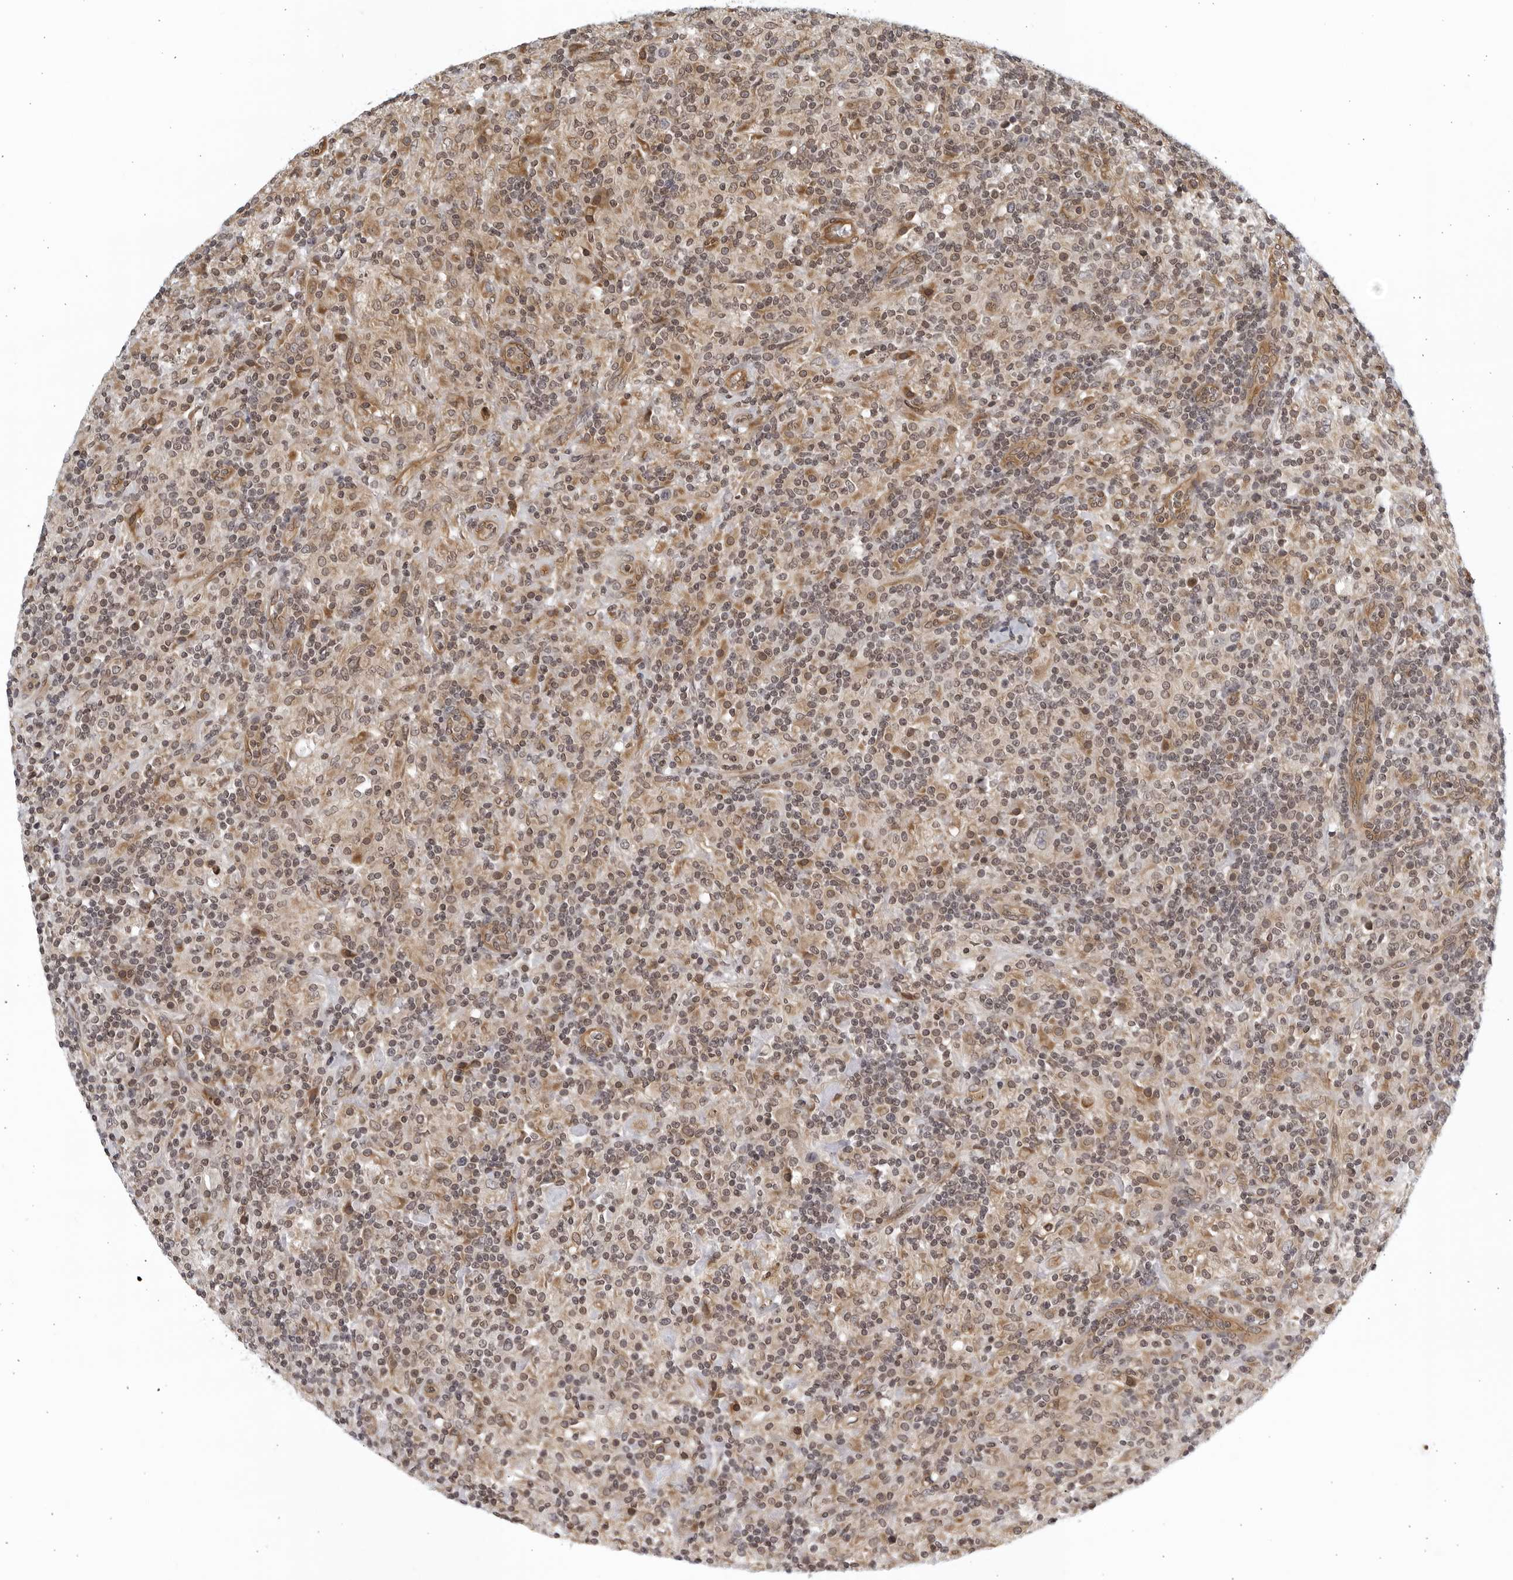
{"staining": {"intensity": "negative", "quantity": "none", "location": "none"}, "tissue": "lymphoma", "cell_type": "Tumor cells", "image_type": "cancer", "snomed": [{"axis": "morphology", "description": "Hodgkin's disease, NOS"}, {"axis": "topography", "description": "Lymph node"}], "caption": "This is a photomicrograph of immunohistochemistry staining of Hodgkin's disease, which shows no expression in tumor cells. (Immunohistochemistry (ihc), brightfield microscopy, high magnification).", "gene": "SERTAD4", "patient": {"sex": "male", "age": 70}}